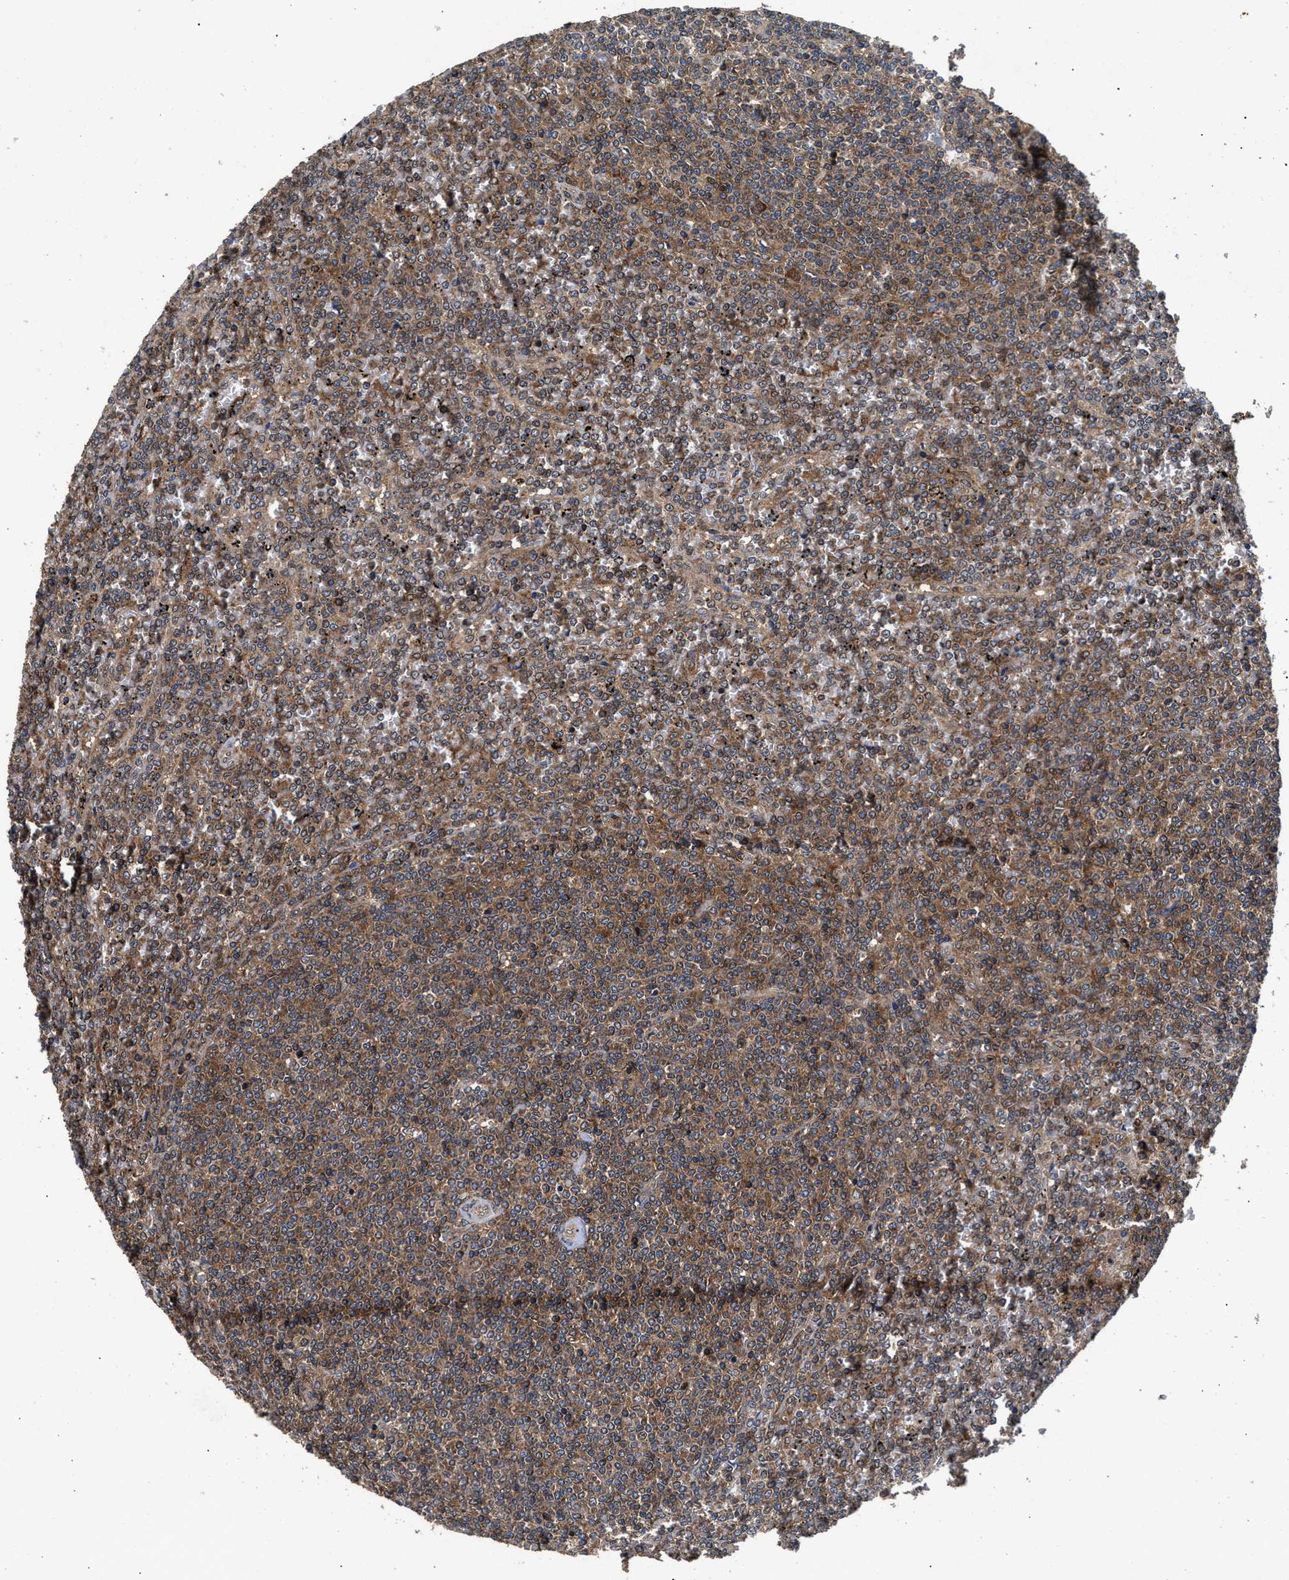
{"staining": {"intensity": "moderate", "quantity": ">75%", "location": "cytoplasmic/membranous"}, "tissue": "lymphoma", "cell_type": "Tumor cells", "image_type": "cancer", "snomed": [{"axis": "morphology", "description": "Malignant lymphoma, non-Hodgkin's type, Low grade"}, {"axis": "topography", "description": "Spleen"}], "caption": "Immunohistochemical staining of lymphoma exhibits moderate cytoplasmic/membranous protein expression in approximately >75% of tumor cells.", "gene": "NFKB2", "patient": {"sex": "female", "age": 19}}